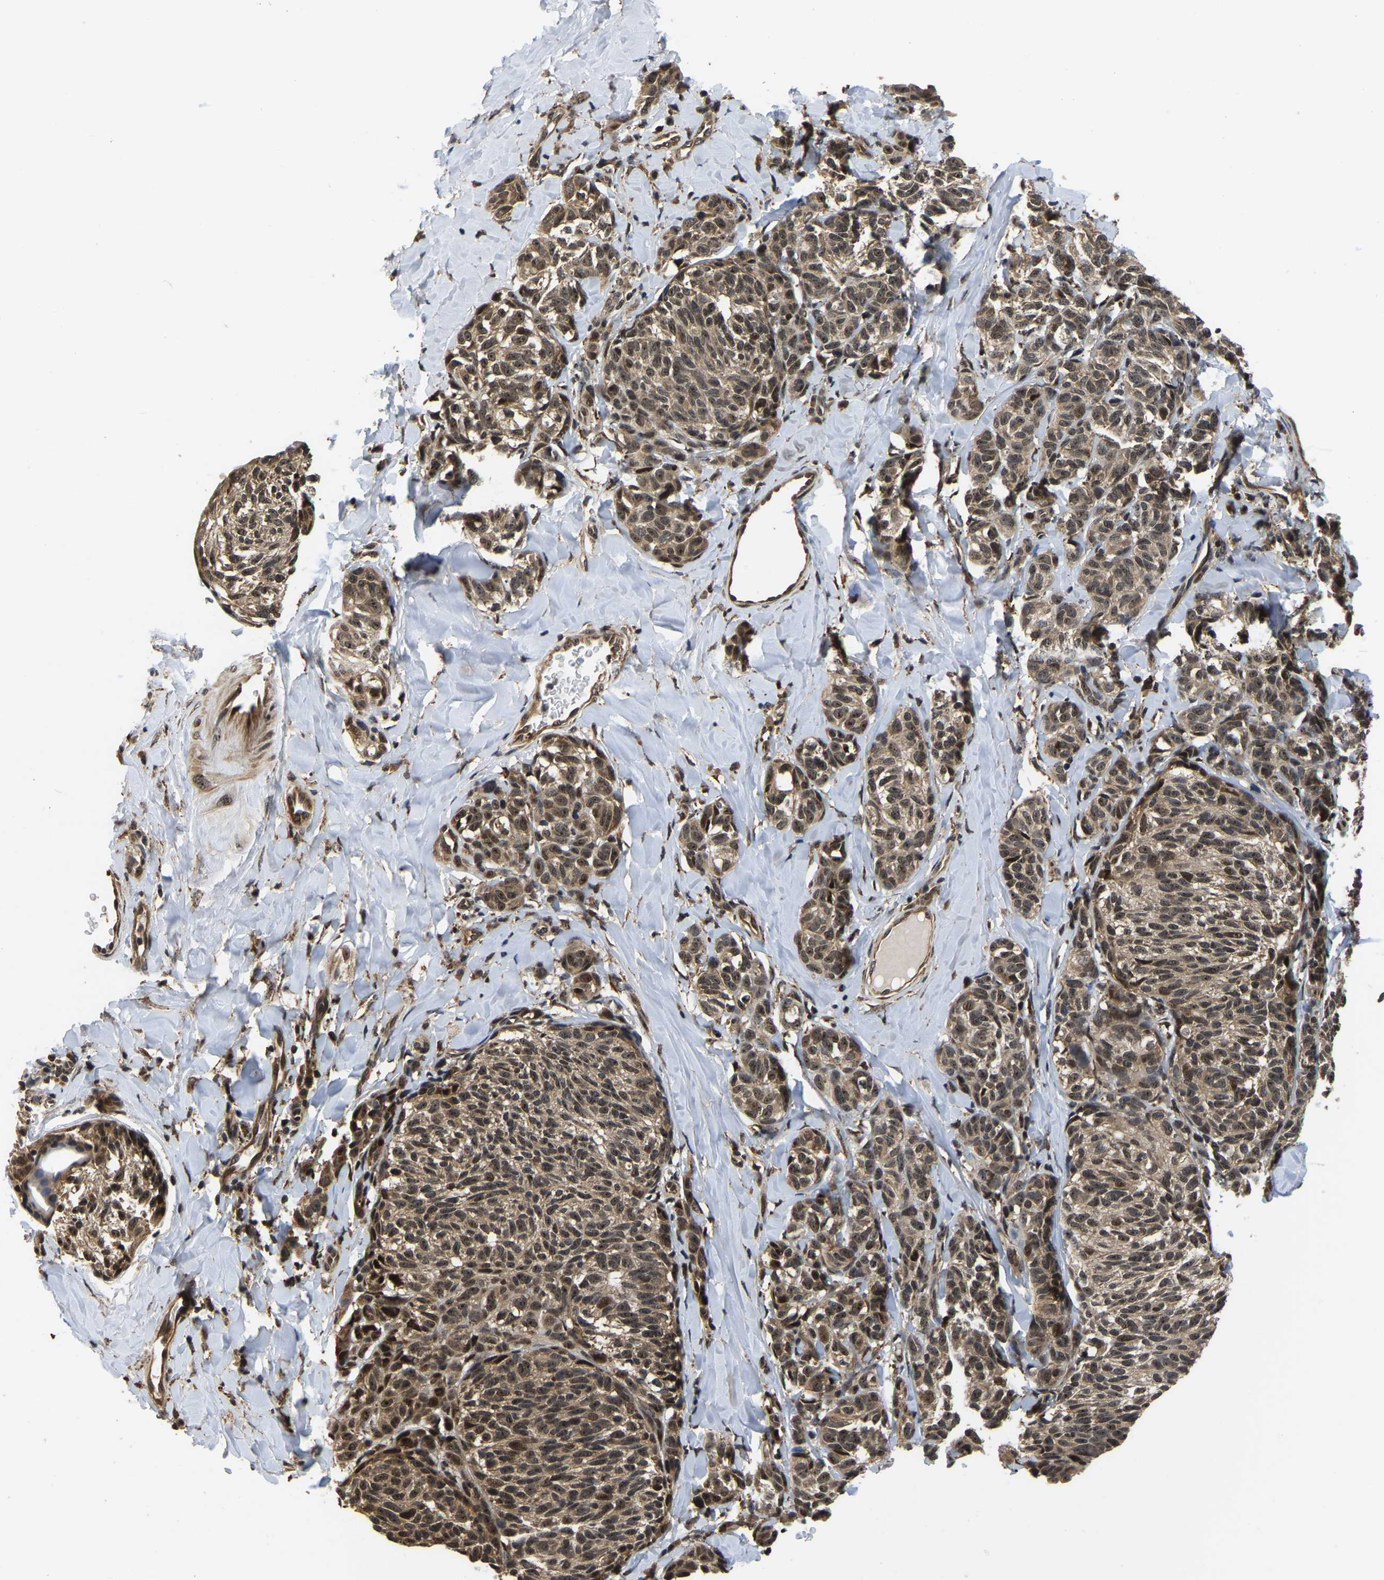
{"staining": {"intensity": "moderate", "quantity": ">75%", "location": "cytoplasmic/membranous,nuclear"}, "tissue": "melanoma", "cell_type": "Tumor cells", "image_type": "cancer", "snomed": [{"axis": "morphology", "description": "Malignant melanoma, NOS"}, {"axis": "topography", "description": "Skin"}], "caption": "A high-resolution image shows IHC staining of malignant melanoma, which demonstrates moderate cytoplasmic/membranous and nuclear staining in about >75% of tumor cells.", "gene": "CIAO1", "patient": {"sex": "female", "age": 73}}